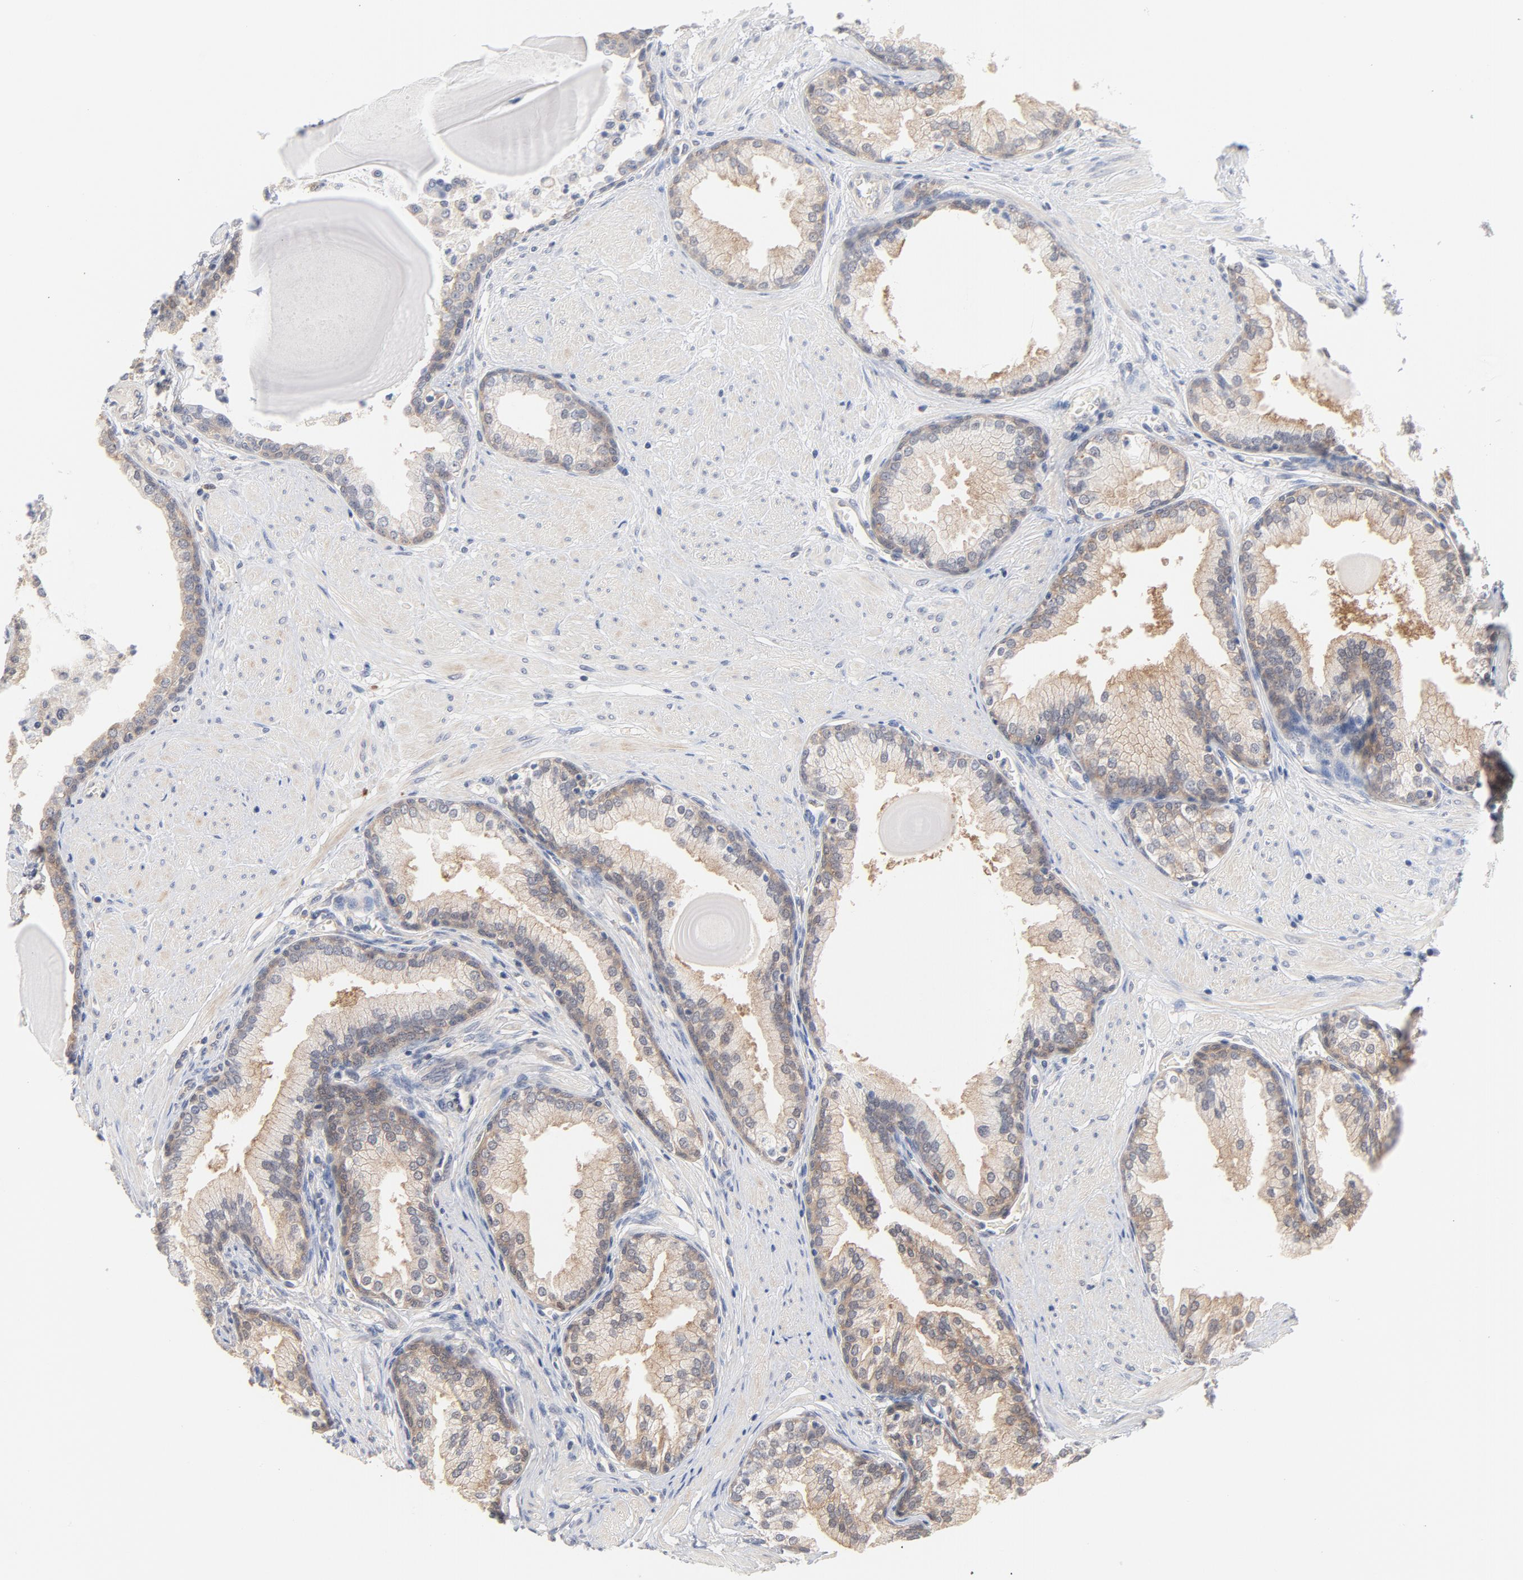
{"staining": {"intensity": "negative", "quantity": "none", "location": "none"}, "tissue": "prostate", "cell_type": "Glandular cells", "image_type": "normal", "snomed": [{"axis": "morphology", "description": "Normal tissue, NOS"}, {"axis": "topography", "description": "Prostate"}], "caption": "Immunohistochemical staining of benign prostate reveals no significant expression in glandular cells. The staining was performed using DAB (3,3'-diaminobenzidine) to visualize the protein expression in brown, while the nuclei were stained in blue with hematoxylin (Magnification: 20x).", "gene": "UBL4A", "patient": {"sex": "male", "age": 51}}